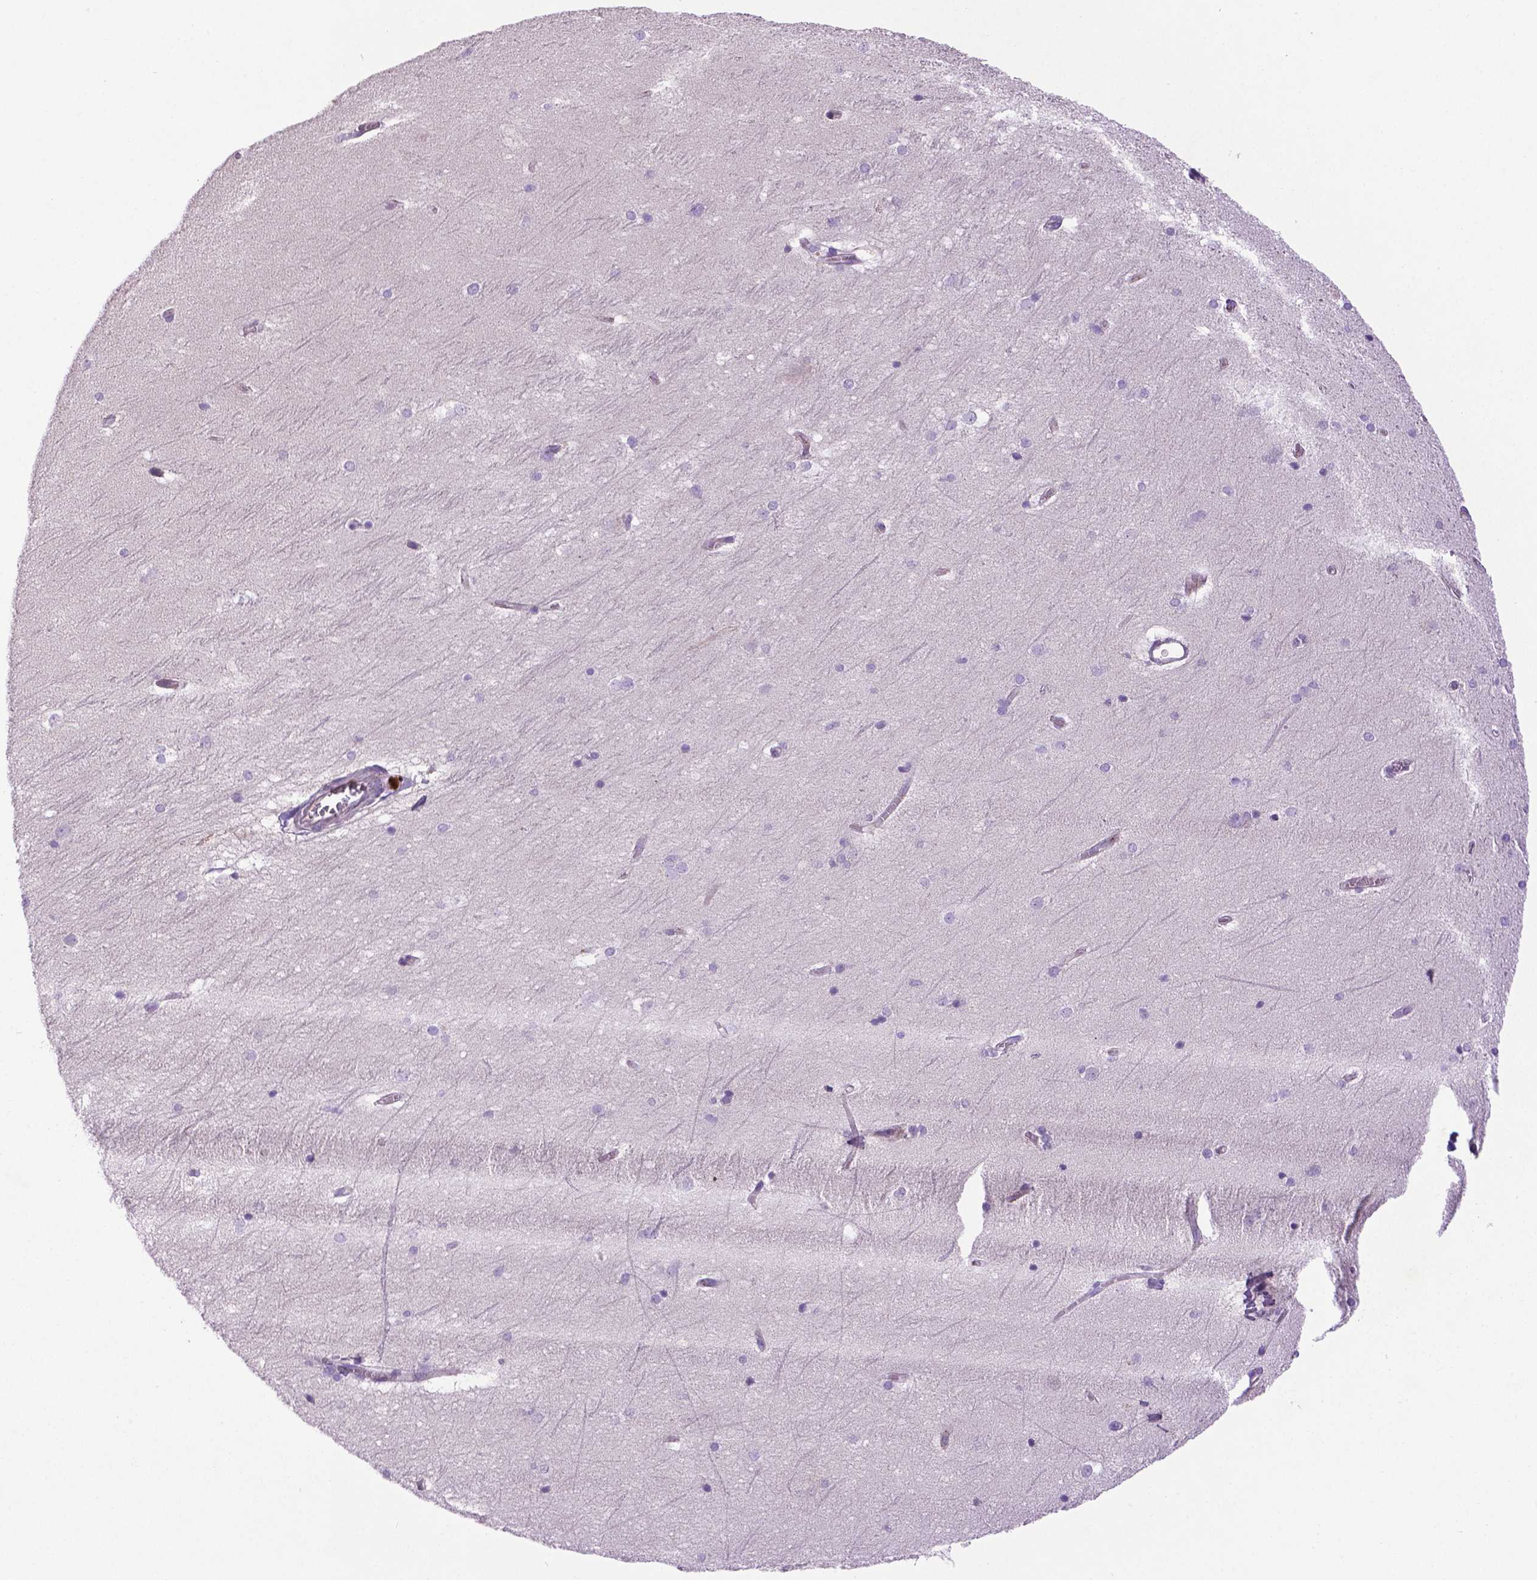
{"staining": {"intensity": "negative", "quantity": "none", "location": "none"}, "tissue": "hippocampus", "cell_type": "Glial cells", "image_type": "normal", "snomed": [{"axis": "morphology", "description": "Normal tissue, NOS"}, {"axis": "topography", "description": "Cerebral cortex"}, {"axis": "topography", "description": "Hippocampus"}], "caption": "IHC histopathology image of unremarkable hippocampus stained for a protein (brown), which demonstrates no positivity in glial cells. Nuclei are stained in blue.", "gene": "CCER2", "patient": {"sex": "female", "age": 19}}